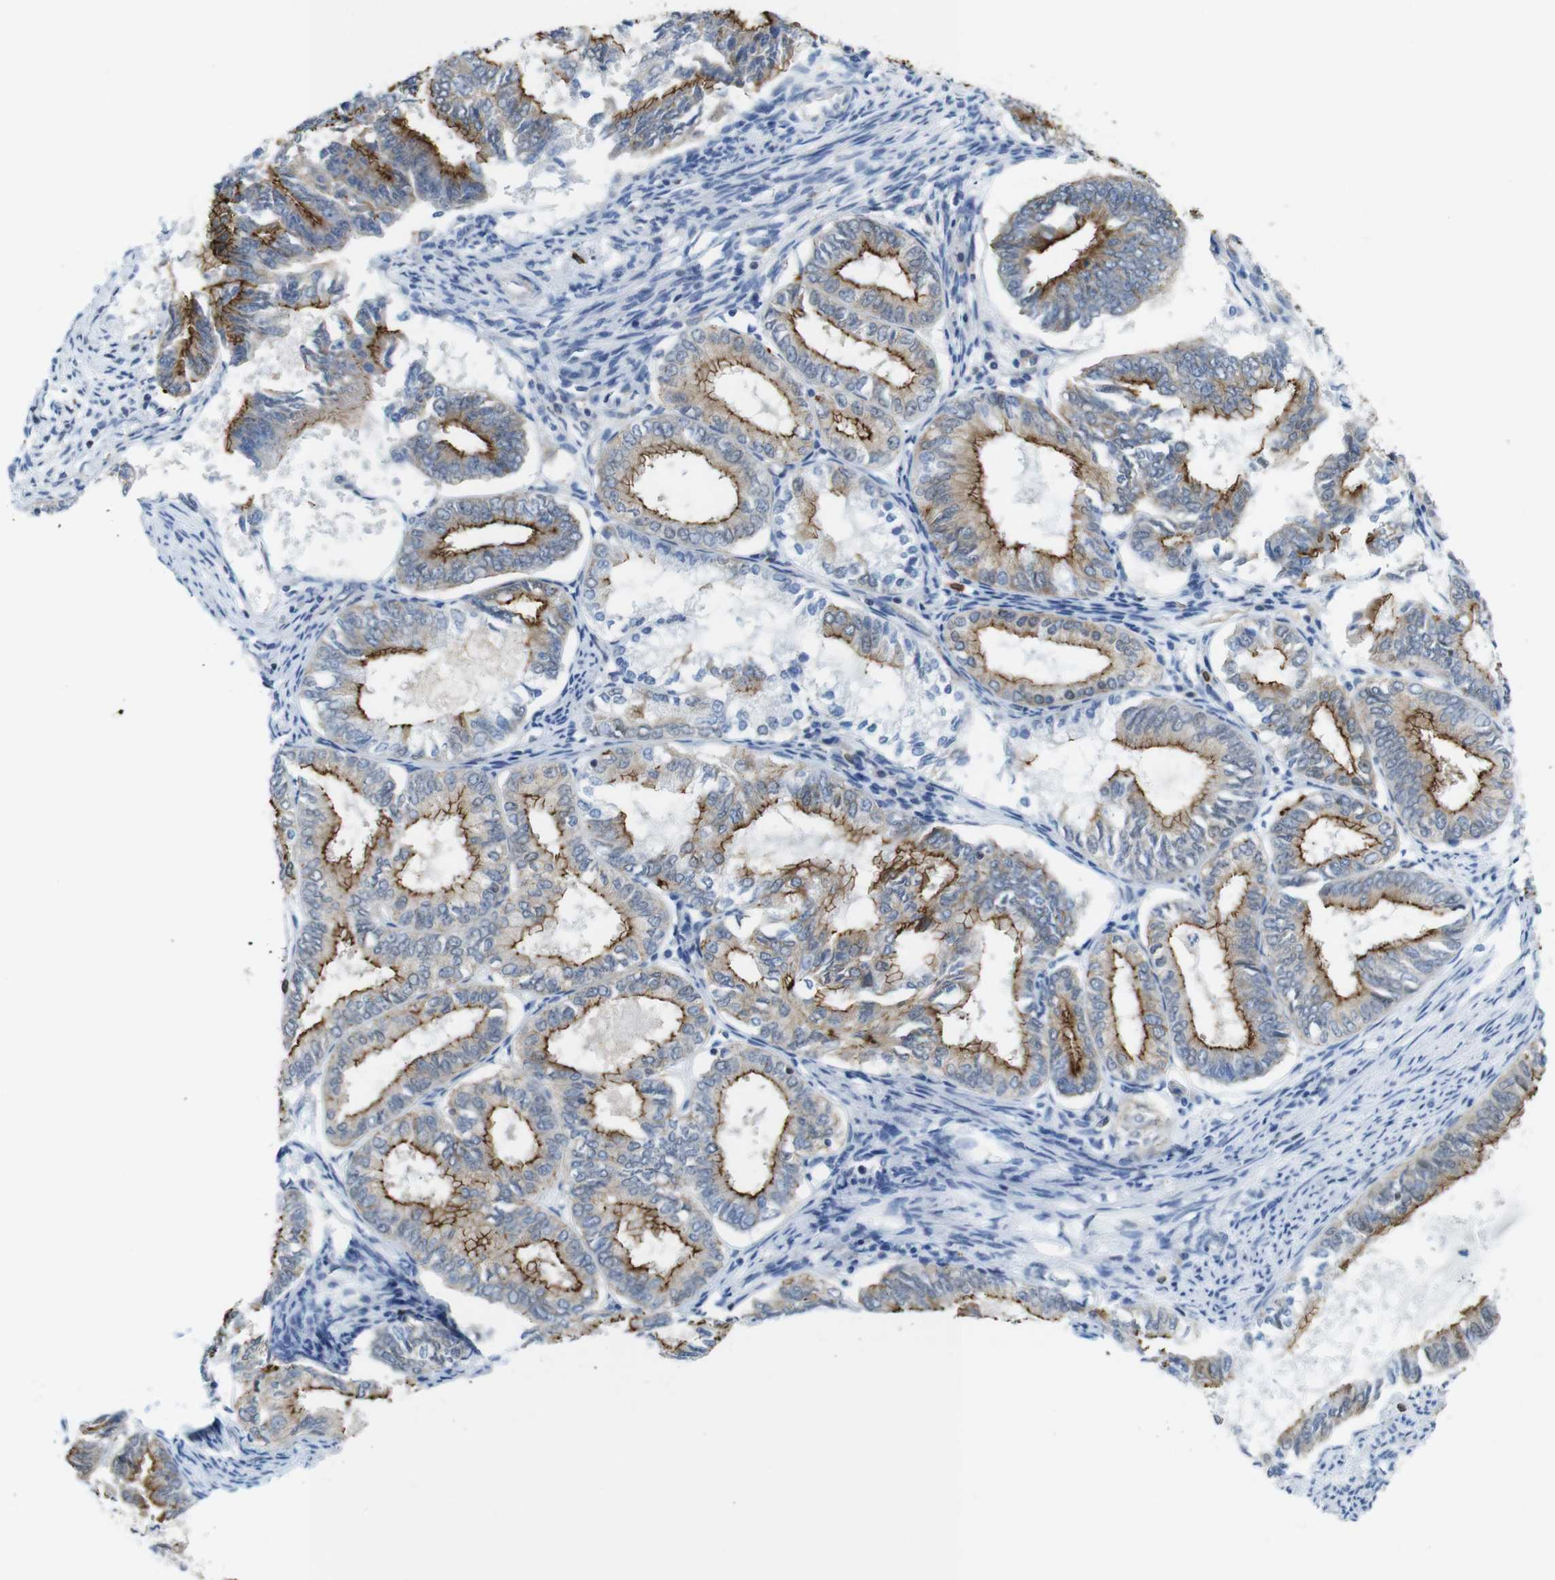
{"staining": {"intensity": "moderate", "quantity": "25%-75%", "location": "cytoplasmic/membranous"}, "tissue": "endometrial cancer", "cell_type": "Tumor cells", "image_type": "cancer", "snomed": [{"axis": "morphology", "description": "Adenocarcinoma, NOS"}, {"axis": "topography", "description": "Endometrium"}], "caption": "Tumor cells reveal medium levels of moderate cytoplasmic/membranous staining in about 25%-75% of cells in human endometrial cancer. (DAB = brown stain, brightfield microscopy at high magnification).", "gene": "TJP3", "patient": {"sex": "female", "age": 86}}